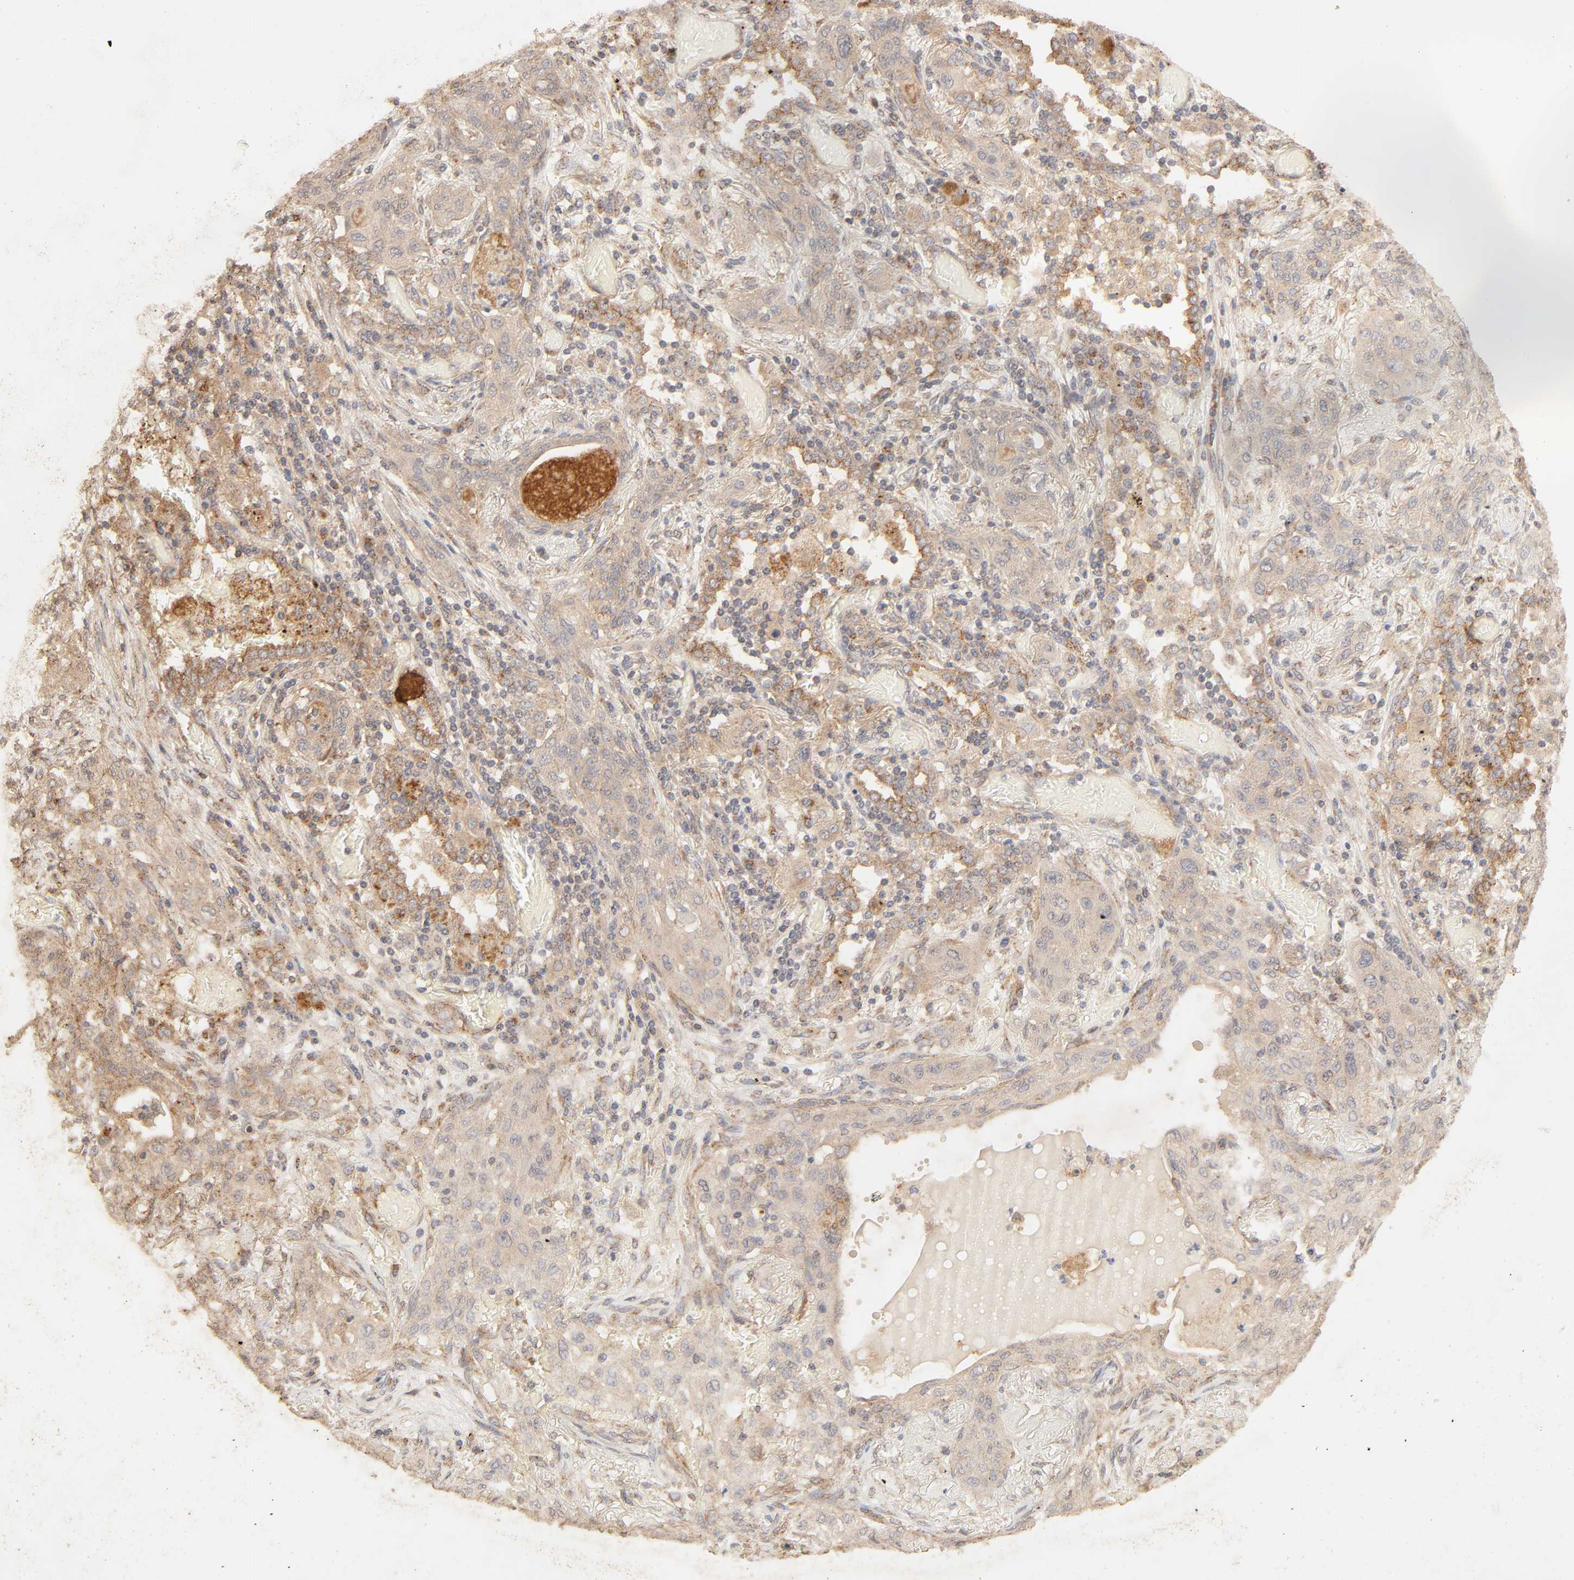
{"staining": {"intensity": "moderate", "quantity": ">75%", "location": "cytoplasmic/membranous"}, "tissue": "lung cancer", "cell_type": "Tumor cells", "image_type": "cancer", "snomed": [{"axis": "morphology", "description": "Squamous cell carcinoma, NOS"}, {"axis": "topography", "description": "Lung"}], "caption": "Lung cancer stained for a protein (brown) exhibits moderate cytoplasmic/membranous positive staining in about >75% of tumor cells.", "gene": "EPS8", "patient": {"sex": "female", "age": 47}}